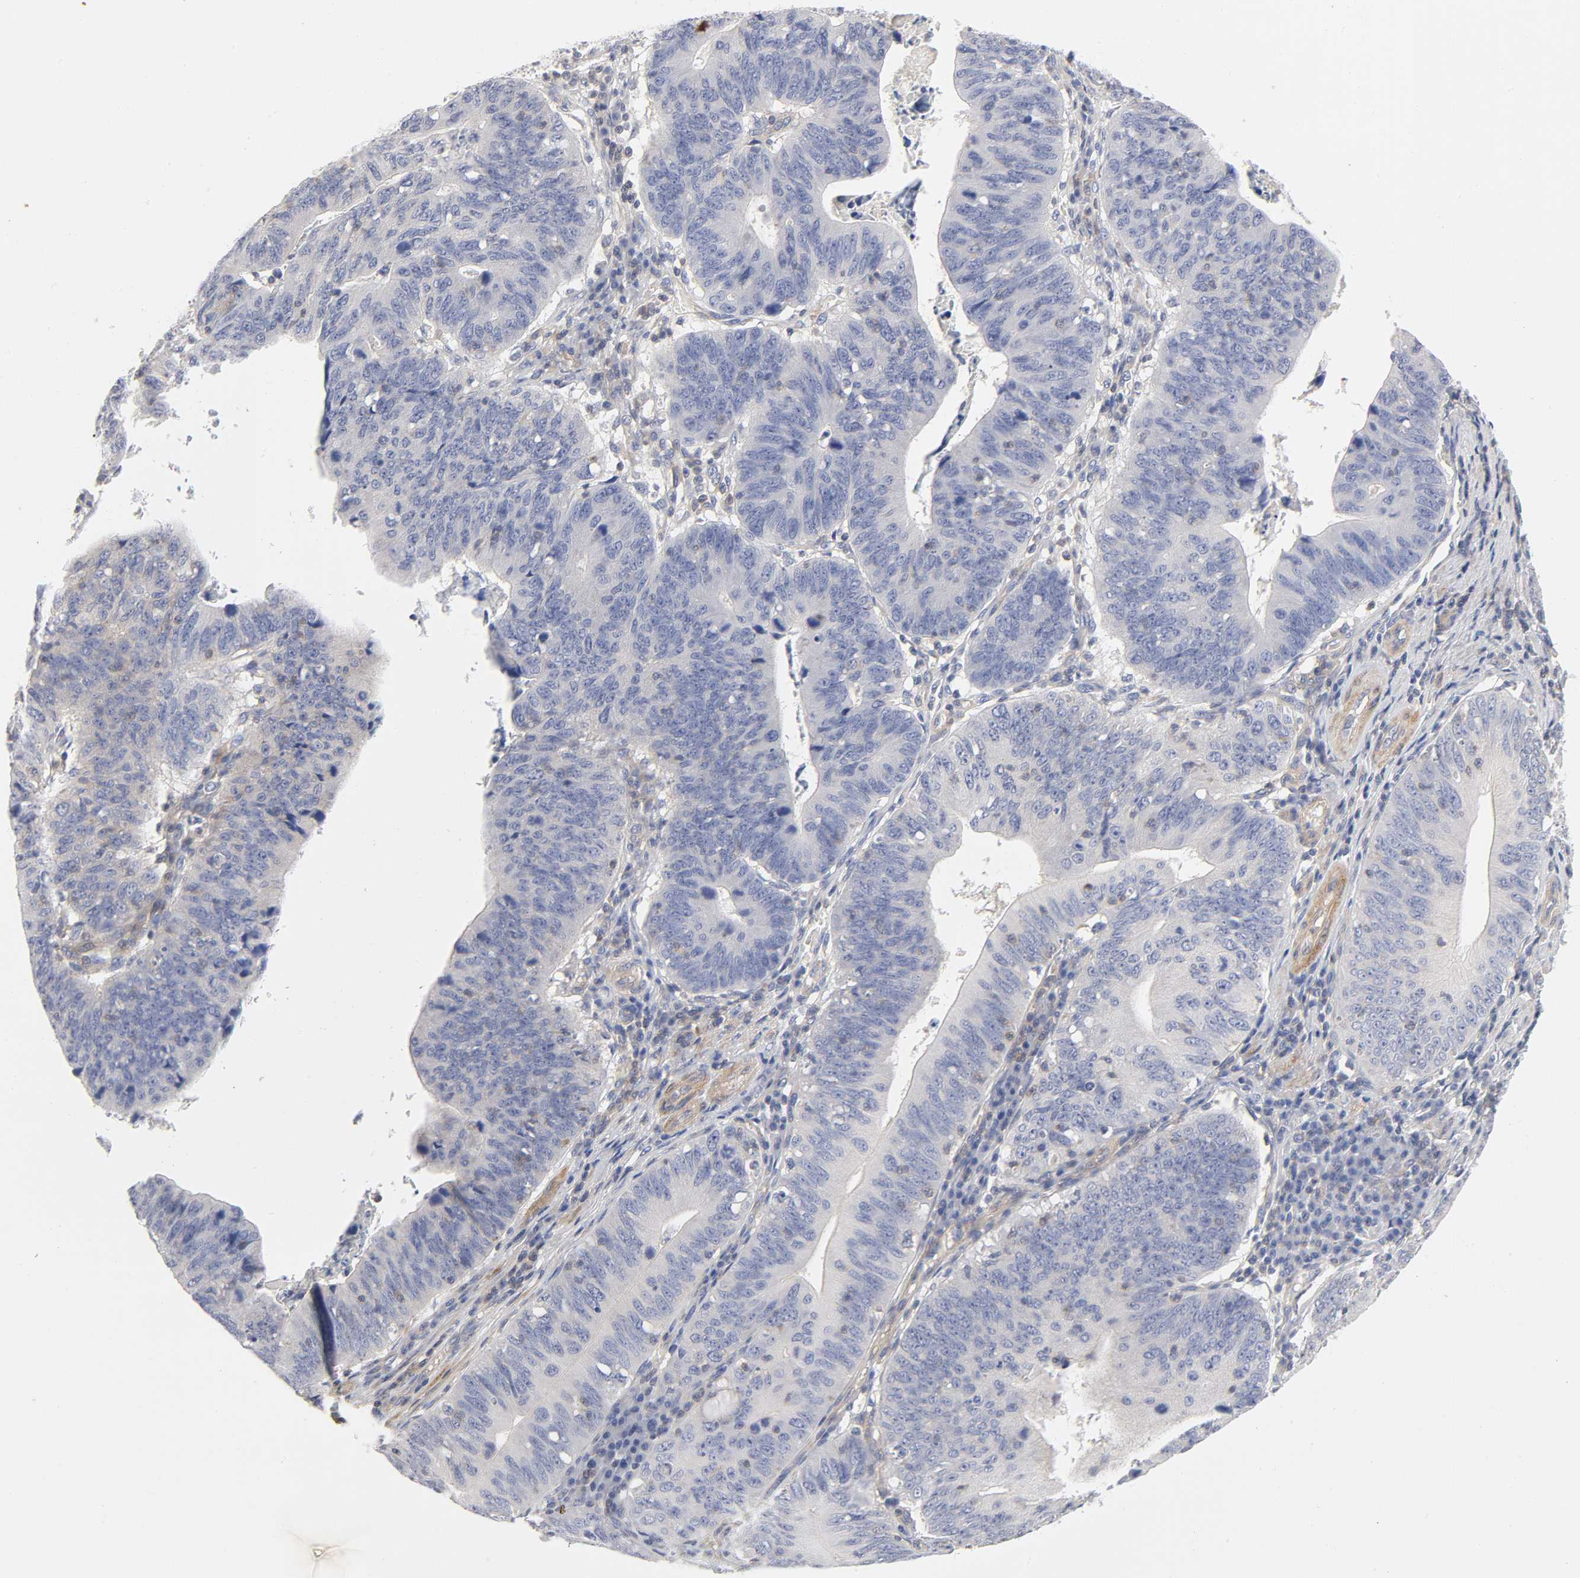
{"staining": {"intensity": "negative", "quantity": "none", "location": "none"}, "tissue": "stomach cancer", "cell_type": "Tumor cells", "image_type": "cancer", "snomed": [{"axis": "morphology", "description": "Adenocarcinoma, NOS"}, {"axis": "topography", "description": "Stomach"}], "caption": "Protein analysis of stomach cancer (adenocarcinoma) exhibits no significant expression in tumor cells. (Immunohistochemistry, brightfield microscopy, high magnification).", "gene": "ROCK1", "patient": {"sex": "male", "age": 59}}